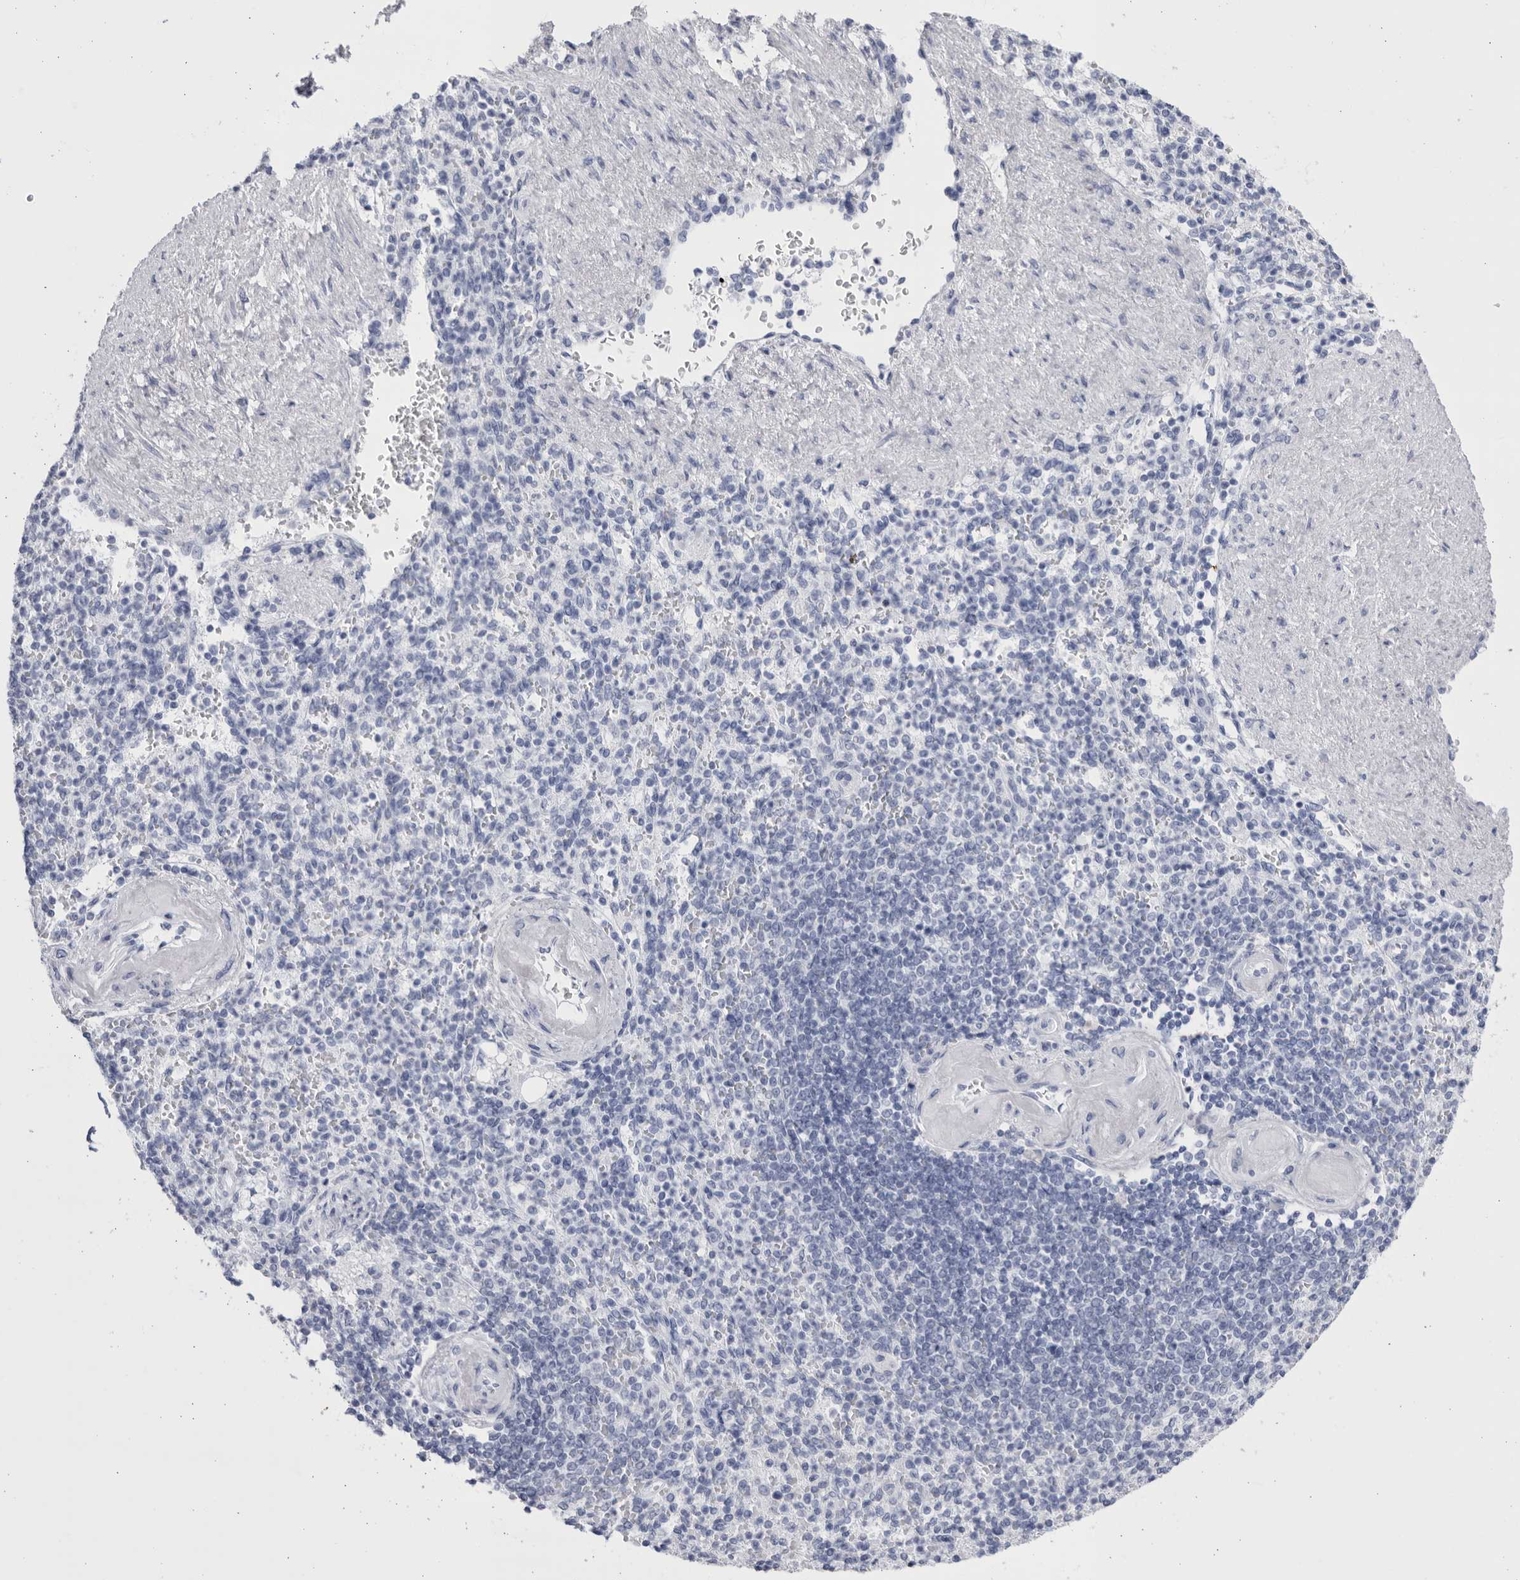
{"staining": {"intensity": "negative", "quantity": "none", "location": "none"}, "tissue": "spleen", "cell_type": "Cells in red pulp", "image_type": "normal", "snomed": [{"axis": "morphology", "description": "Normal tissue, NOS"}, {"axis": "topography", "description": "Spleen"}], "caption": "This is an immunohistochemistry micrograph of benign human spleen. There is no positivity in cells in red pulp.", "gene": "CCDC181", "patient": {"sex": "female", "age": 74}}